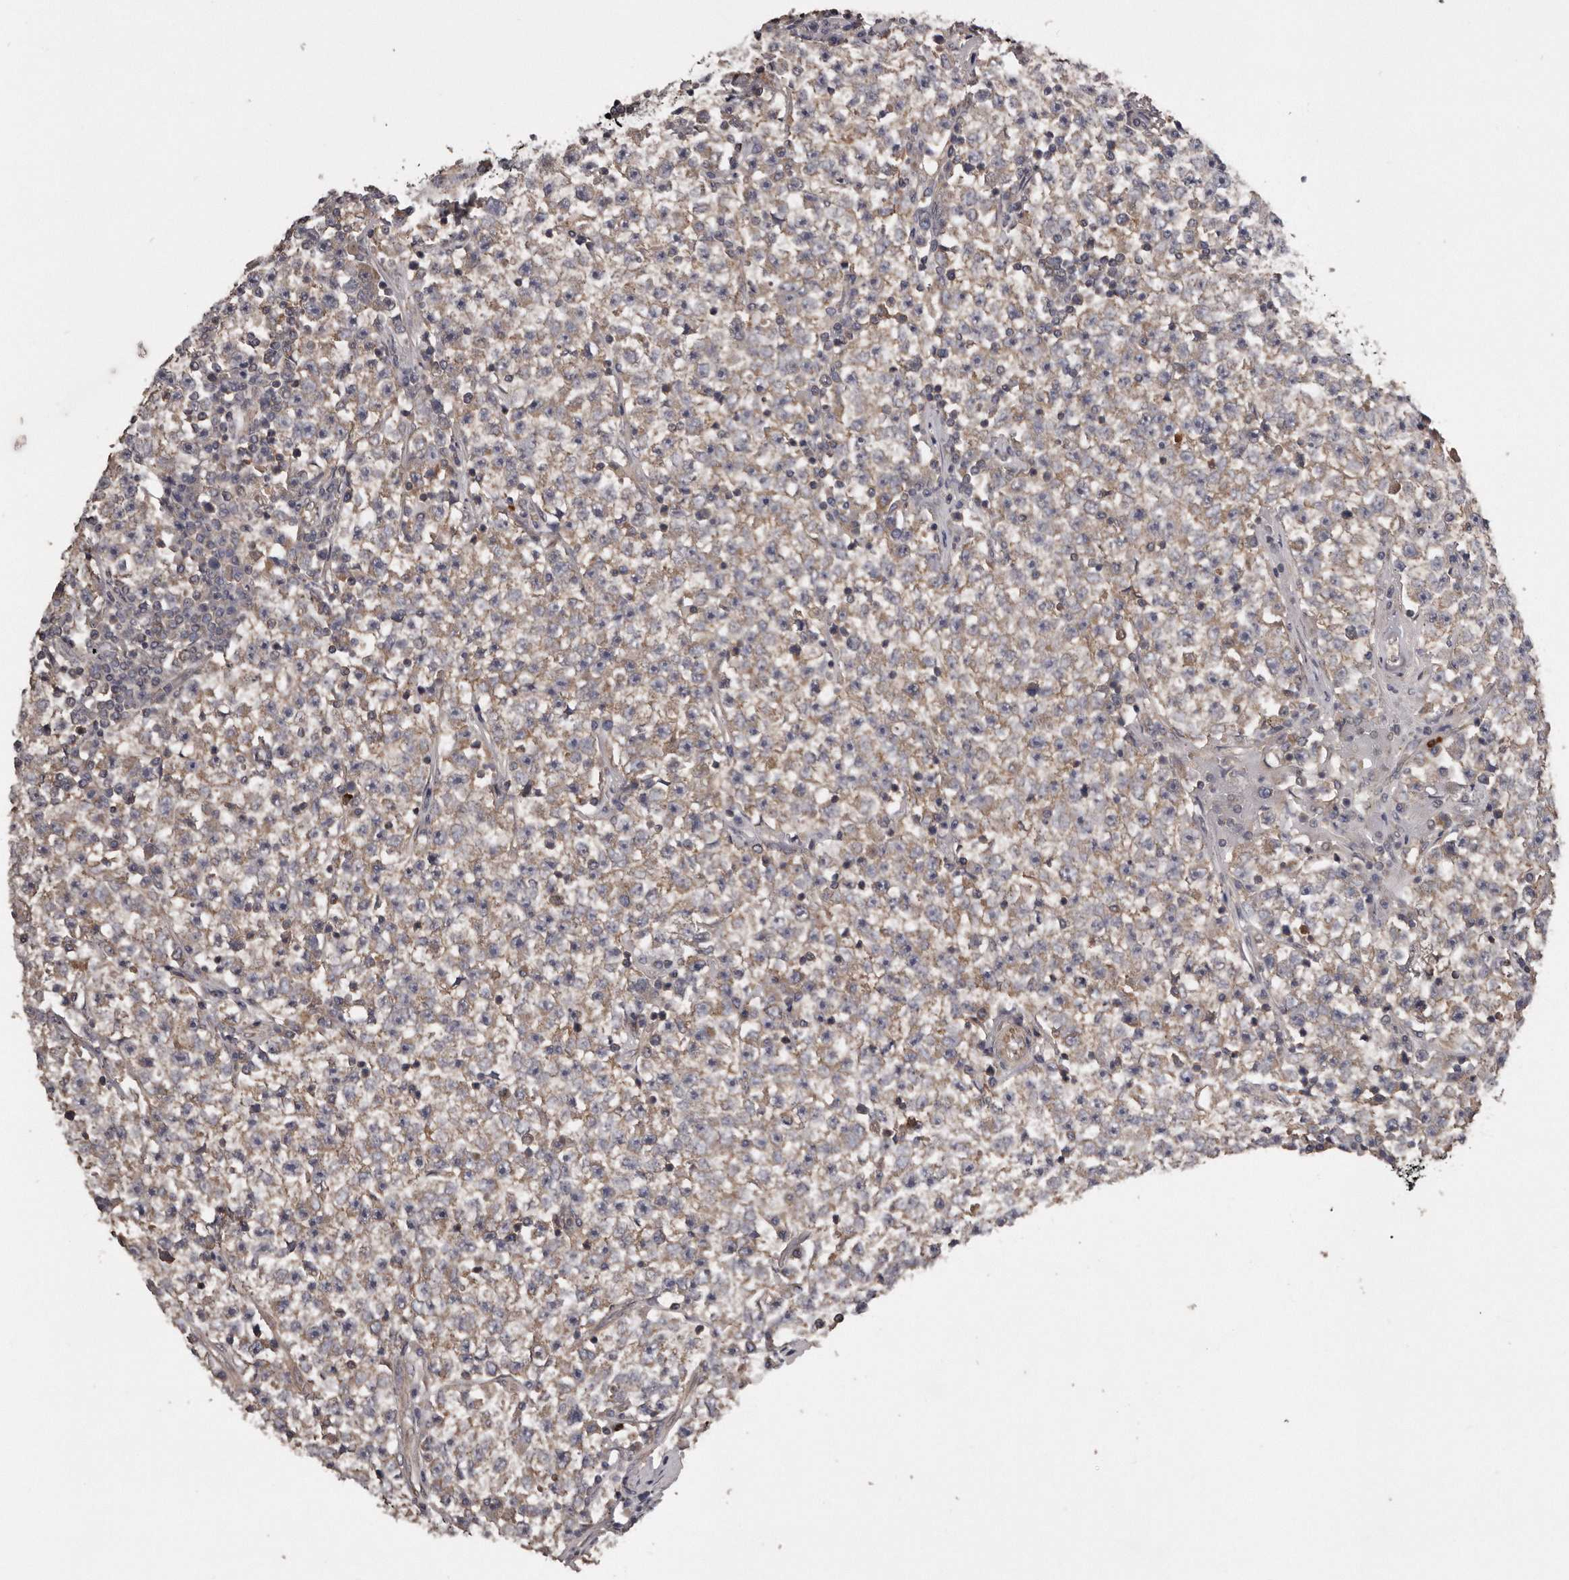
{"staining": {"intensity": "weak", "quantity": ">75%", "location": "cytoplasmic/membranous"}, "tissue": "testis cancer", "cell_type": "Tumor cells", "image_type": "cancer", "snomed": [{"axis": "morphology", "description": "Seminoma, NOS"}, {"axis": "topography", "description": "Testis"}], "caption": "Testis seminoma stained for a protein (brown) reveals weak cytoplasmic/membranous positive positivity in about >75% of tumor cells.", "gene": "ARMCX1", "patient": {"sex": "male", "age": 22}}